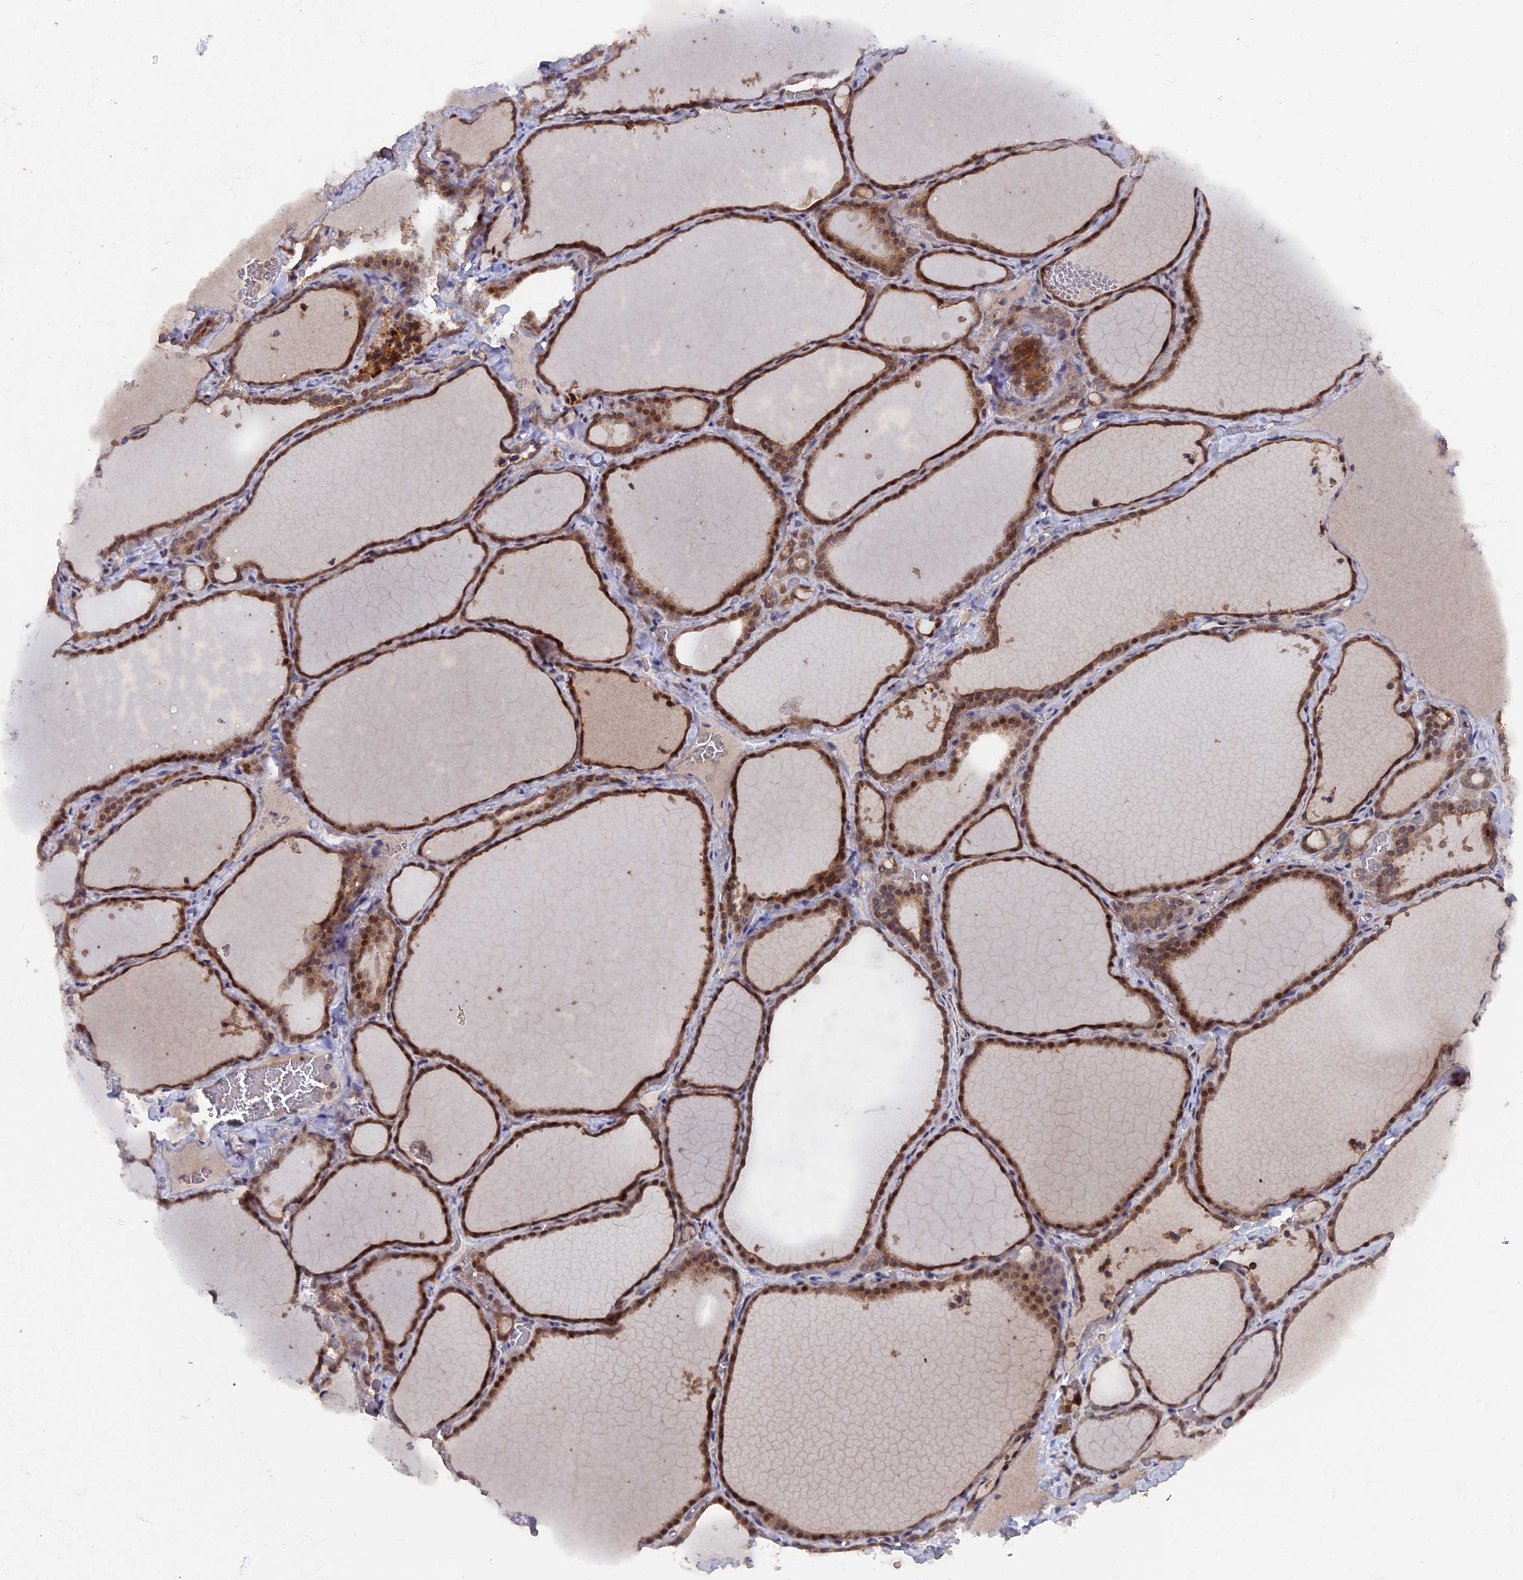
{"staining": {"intensity": "moderate", "quantity": ">75%", "location": "cytoplasmic/membranous,nuclear"}, "tissue": "thyroid gland", "cell_type": "Glandular cells", "image_type": "normal", "snomed": [{"axis": "morphology", "description": "Normal tissue, NOS"}, {"axis": "topography", "description": "Thyroid gland"}], "caption": "Thyroid gland stained with immunohistochemistry (IHC) displays moderate cytoplasmic/membranous,nuclear positivity in about >75% of glandular cells. (IHC, brightfield microscopy, high magnification).", "gene": "TMC5", "patient": {"sex": "female", "age": 22}}